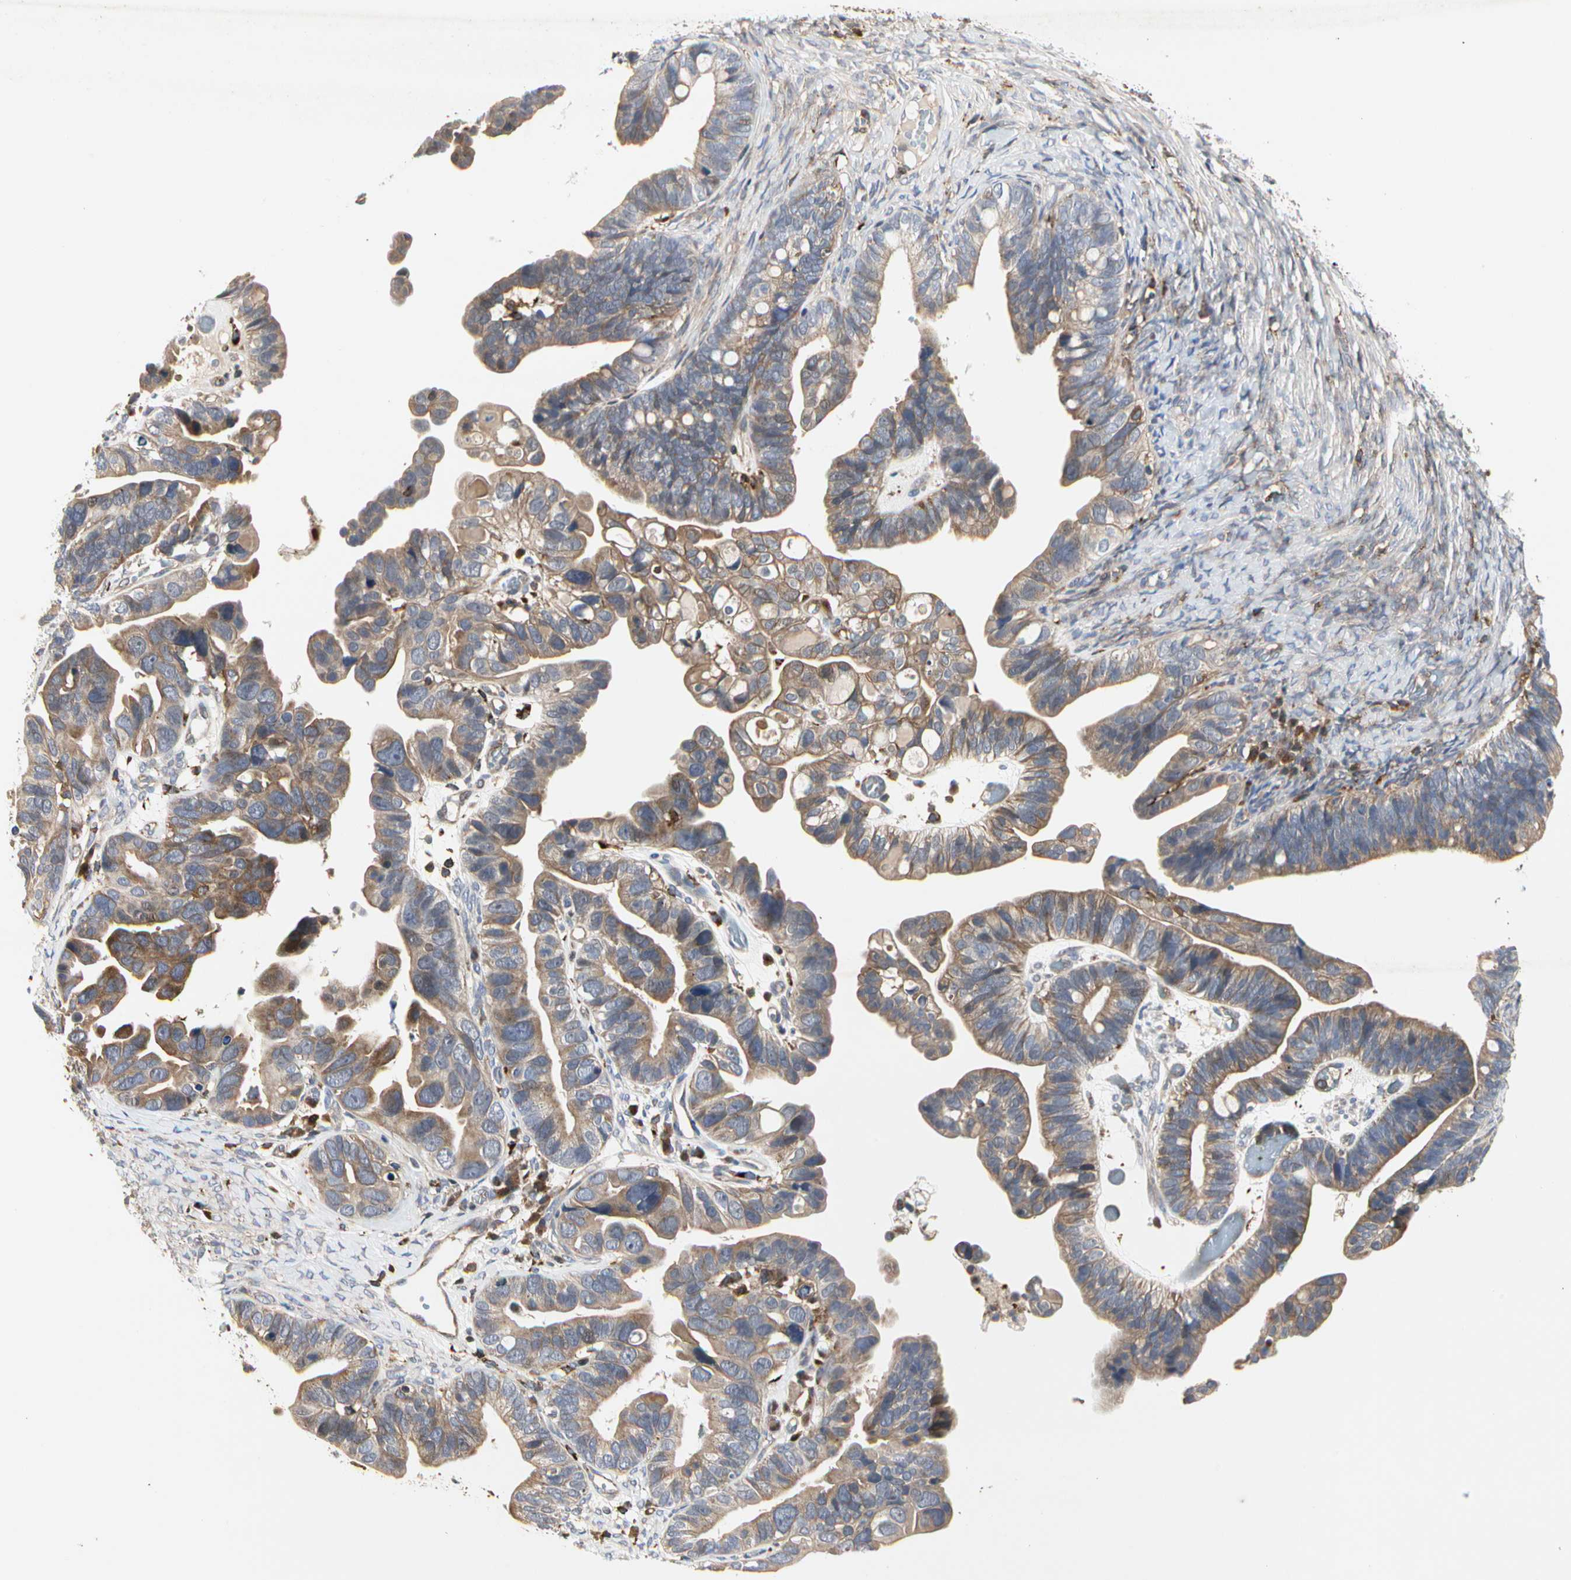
{"staining": {"intensity": "moderate", "quantity": ">75%", "location": "cytoplasmic/membranous"}, "tissue": "ovarian cancer", "cell_type": "Tumor cells", "image_type": "cancer", "snomed": [{"axis": "morphology", "description": "Cystadenocarcinoma, serous, NOS"}, {"axis": "topography", "description": "Ovary"}], "caption": "IHC staining of ovarian cancer, which displays medium levels of moderate cytoplasmic/membranous positivity in about >75% of tumor cells indicating moderate cytoplasmic/membranous protein positivity. The staining was performed using DAB (brown) for protein detection and nuclei were counterstained in hematoxylin (blue).", "gene": "NAPG", "patient": {"sex": "female", "age": 56}}